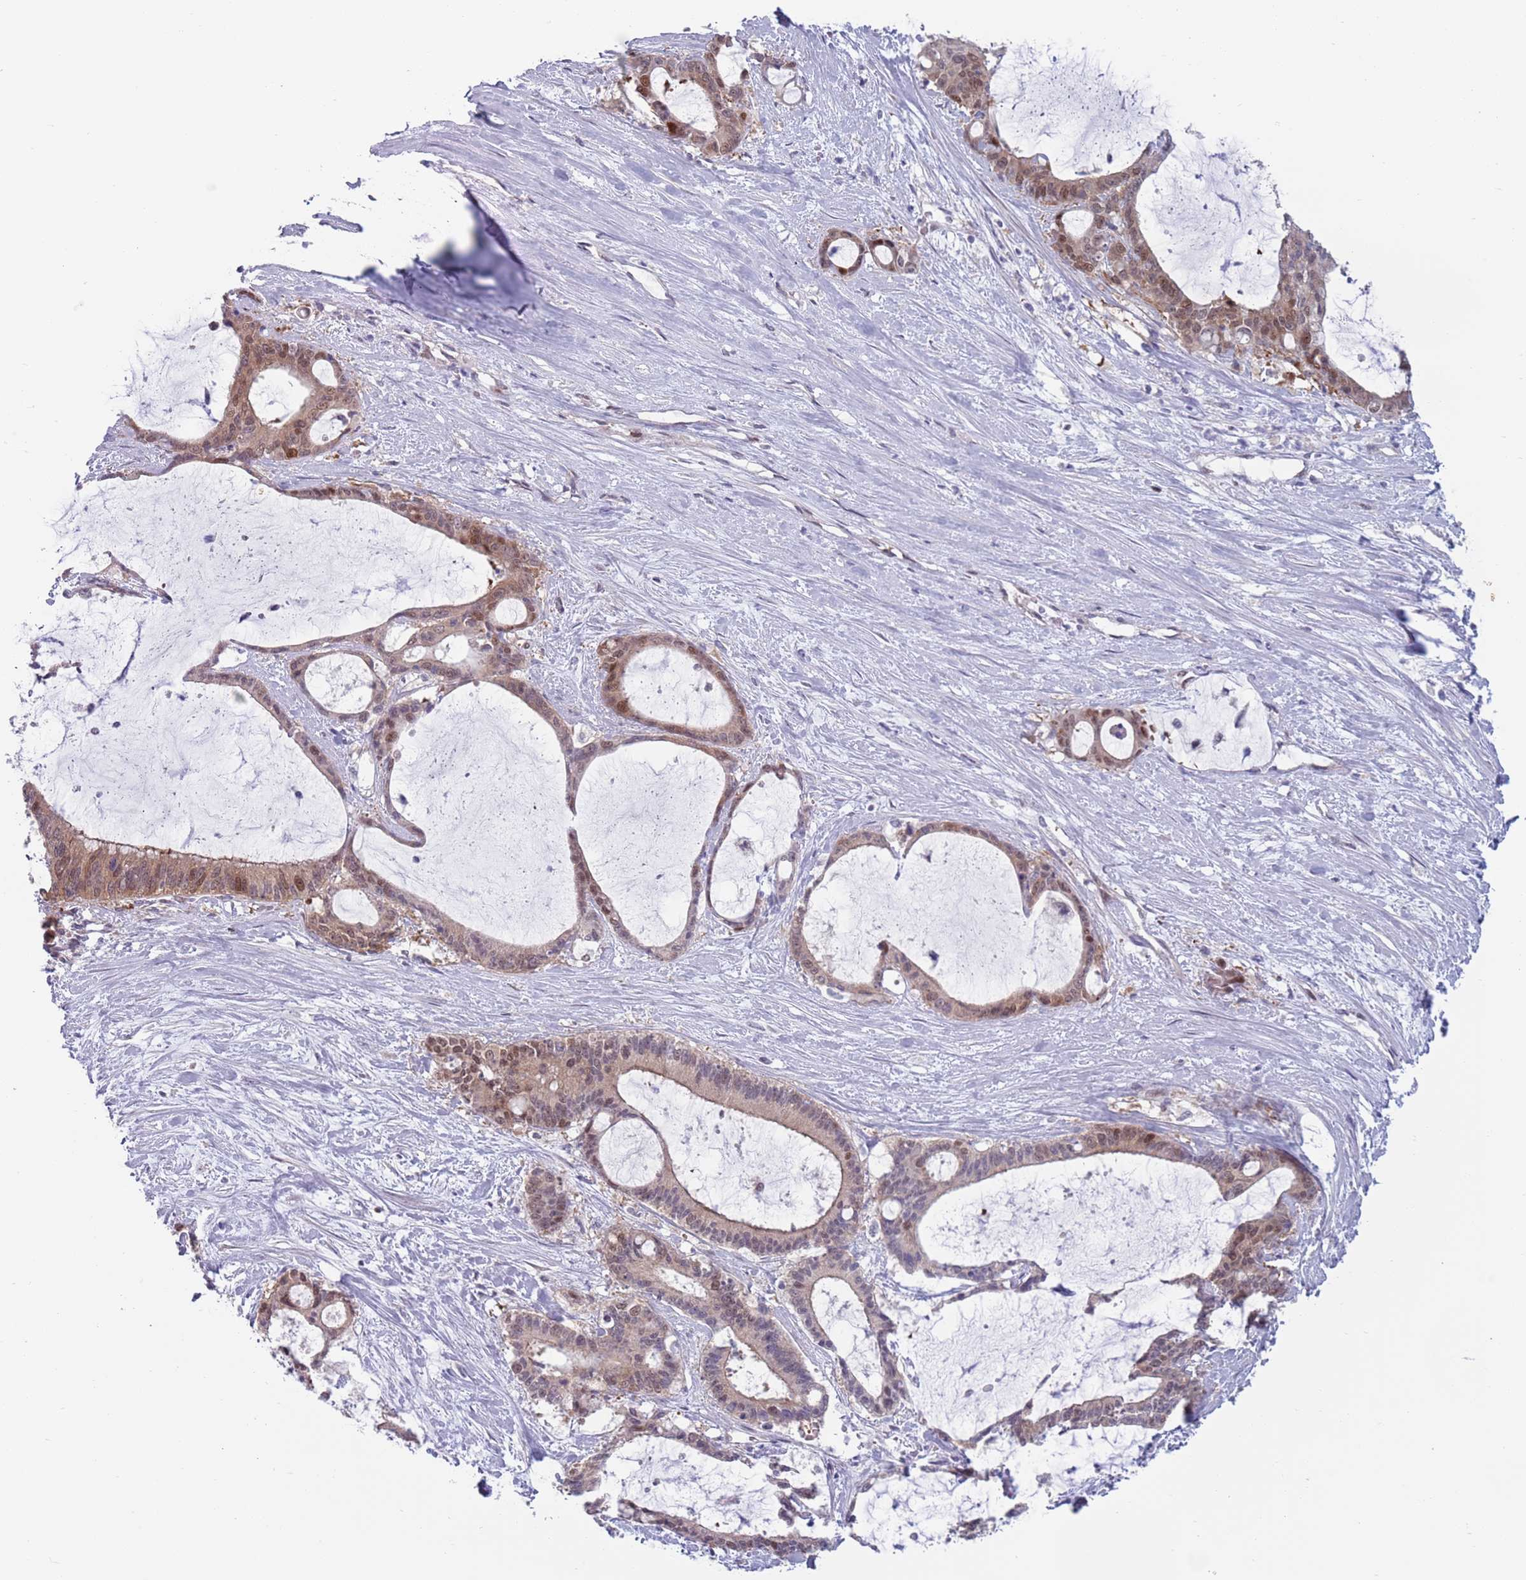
{"staining": {"intensity": "weak", "quantity": "25%-75%", "location": "cytoplasmic/membranous,nuclear"}, "tissue": "liver cancer", "cell_type": "Tumor cells", "image_type": "cancer", "snomed": [{"axis": "morphology", "description": "Normal tissue, NOS"}, {"axis": "morphology", "description": "Cholangiocarcinoma"}, {"axis": "topography", "description": "Liver"}, {"axis": "topography", "description": "Peripheral nerve tissue"}], "caption": "Immunohistochemistry (IHC) (DAB (3,3'-diaminobenzidine)) staining of liver cancer demonstrates weak cytoplasmic/membranous and nuclear protein expression in about 25%-75% of tumor cells.", "gene": "CLNS1A", "patient": {"sex": "female", "age": 73}}